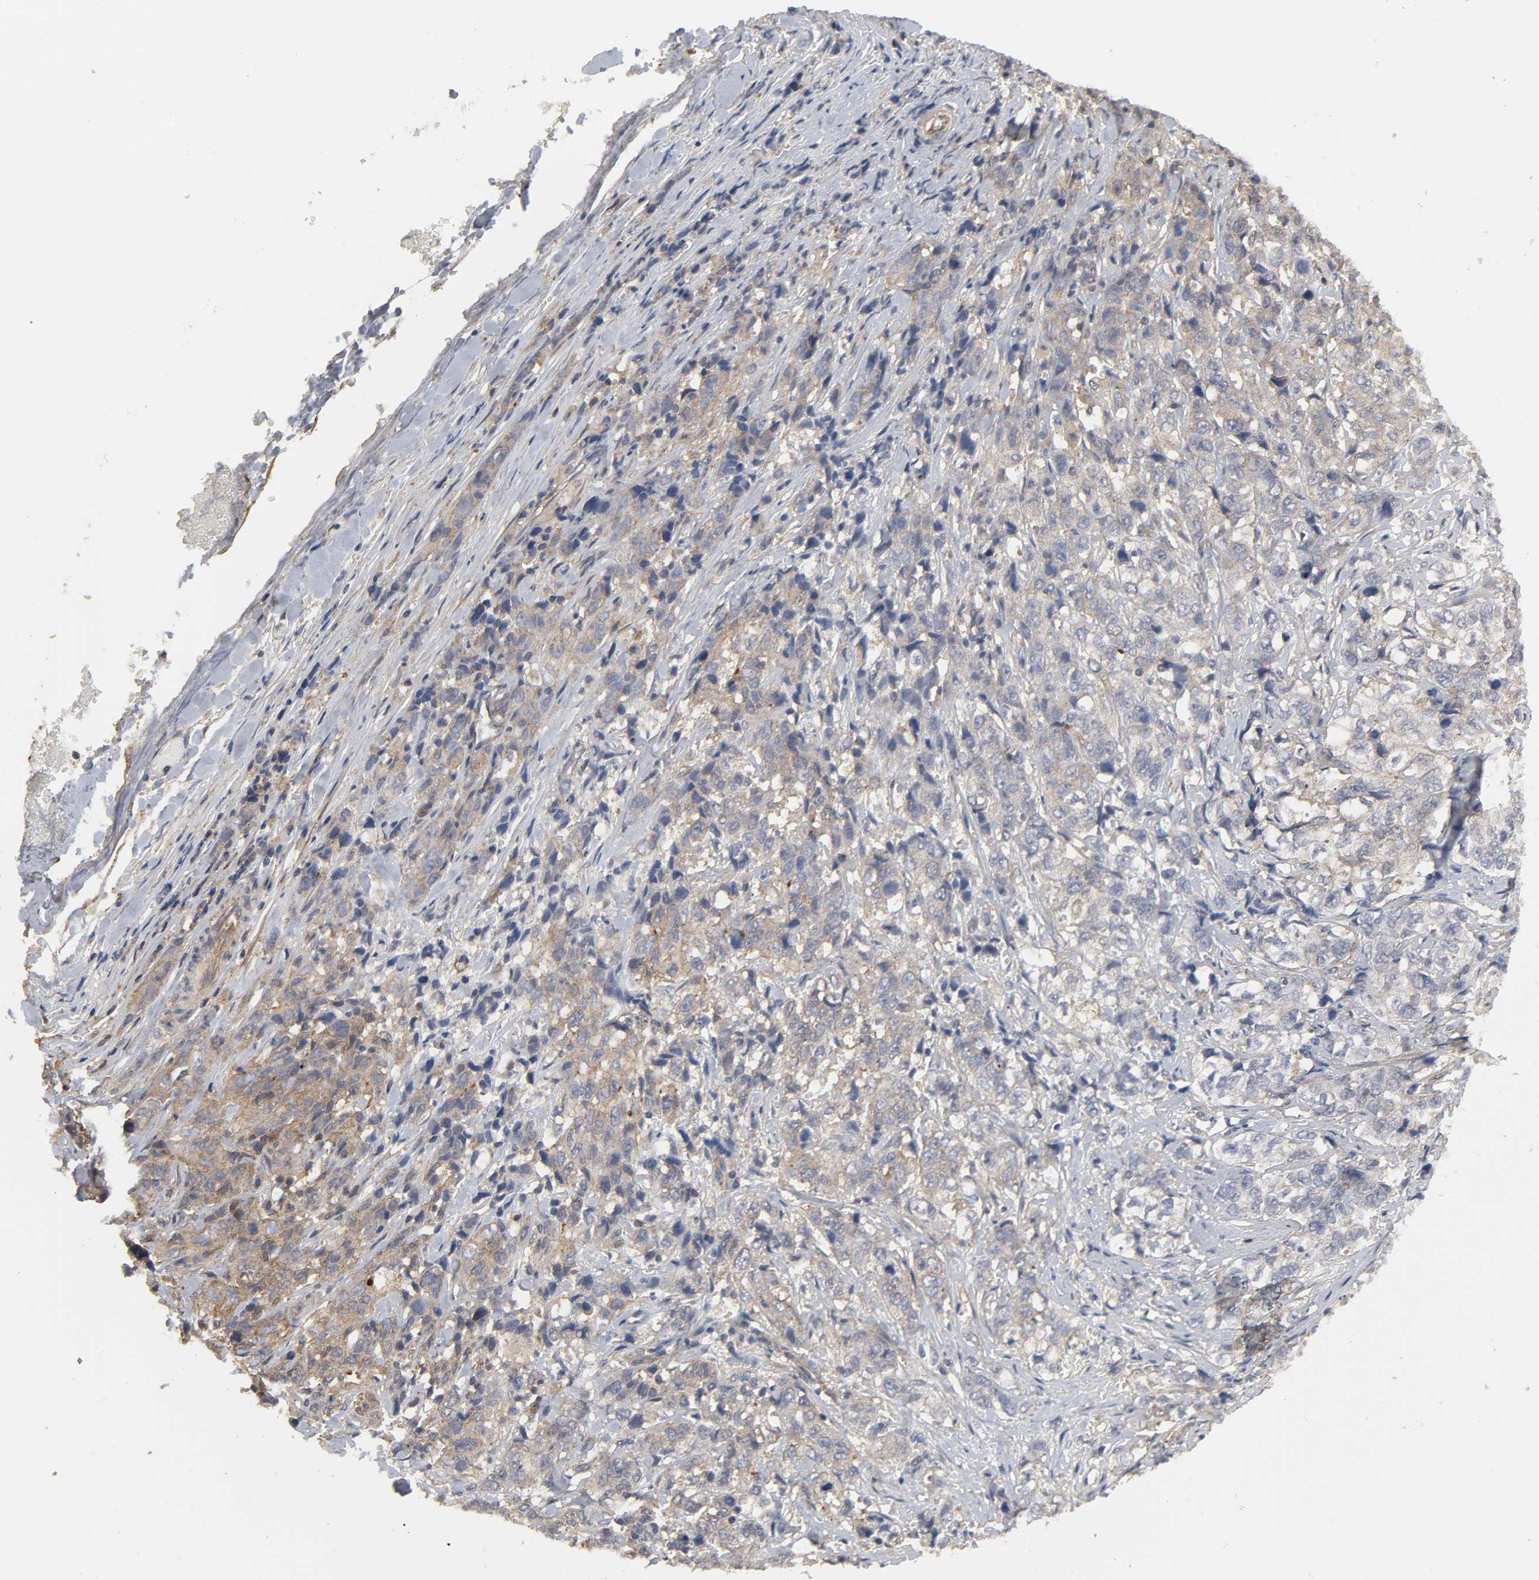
{"staining": {"intensity": "moderate", "quantity": ">75%", "location": "cytoplasmic/membranous"}, "tissue": "stomach cancer", "cell_type": "Tumor cells", "image_type": "cancer", "snomed": [{"axis": "morphology", "description": "Adenocarcinoma, NOS"}, {"axis": "topography", "description": "Stomach"}], "caption": "There is medium levels of moderate cytoplasmic/membranous staining in tumor cells of stomach adenocarcinoma, as demonstrated by immunohistochemical staining (brown color).", "gene": "SH3GLB1", "patient": {"sex": "male", "age": 48}}